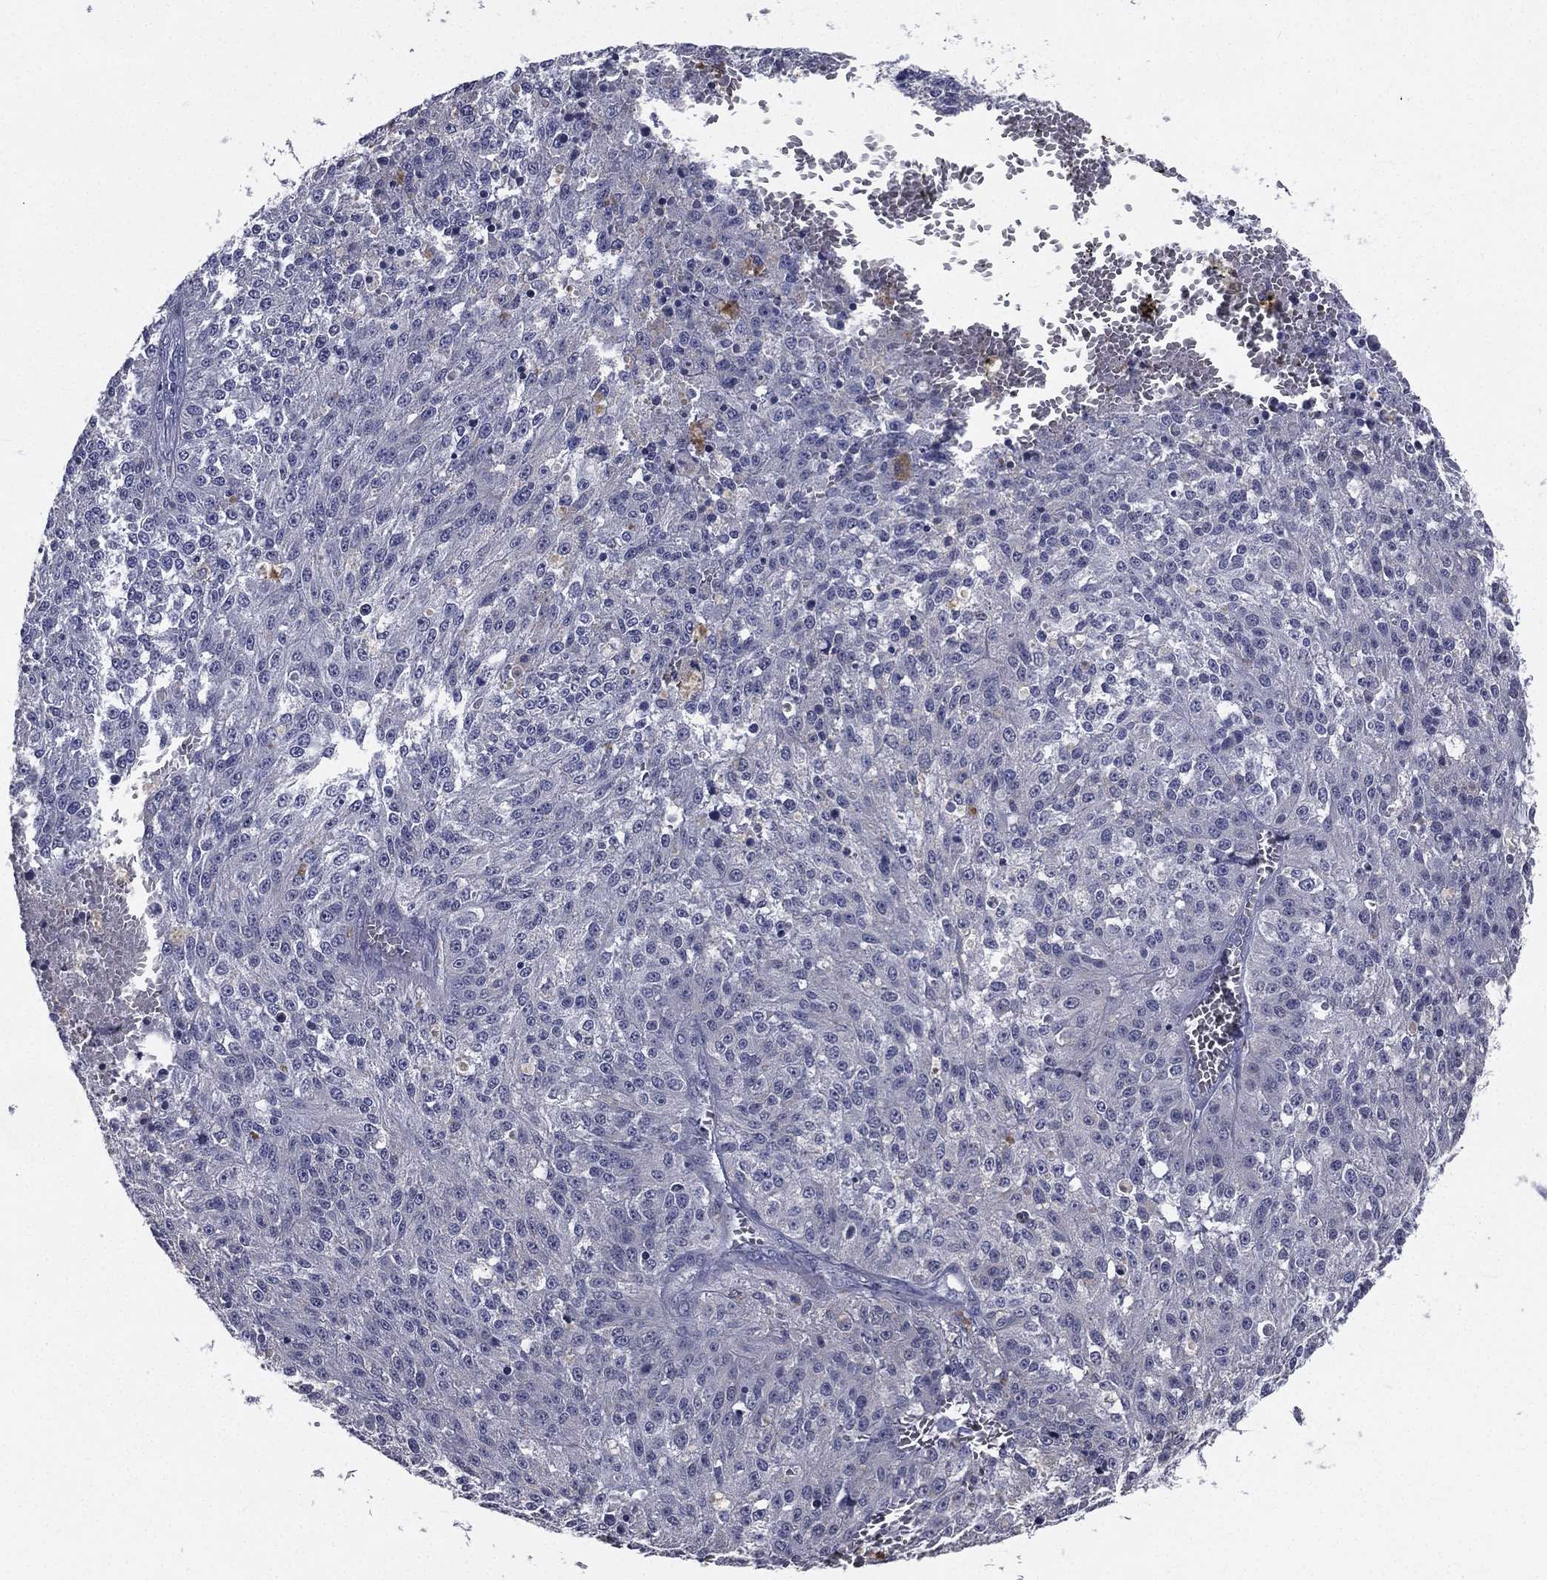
{"staining": {"intensity": "negative", "quantity": "none", "location": "none"}, "tissue": "melanoma", "cell_type": "Tumor cells", "image_type": "cancer", "snomed": [{"axis": "morphology", "description": "Malignant melanoma, Metastatic site"}, {"axis": "topography", "description": "Lymph node"}], "caption": "A photomicrograph of human melanoma is negative for staining in tumor cells. (Brightfield microscopy of DAB (3,3'-diaminobenzidine) immunohistochemistry (IHC) at high magnification).", "gene": "IFT27", "patient": {"sex": "female", "age": 64}}